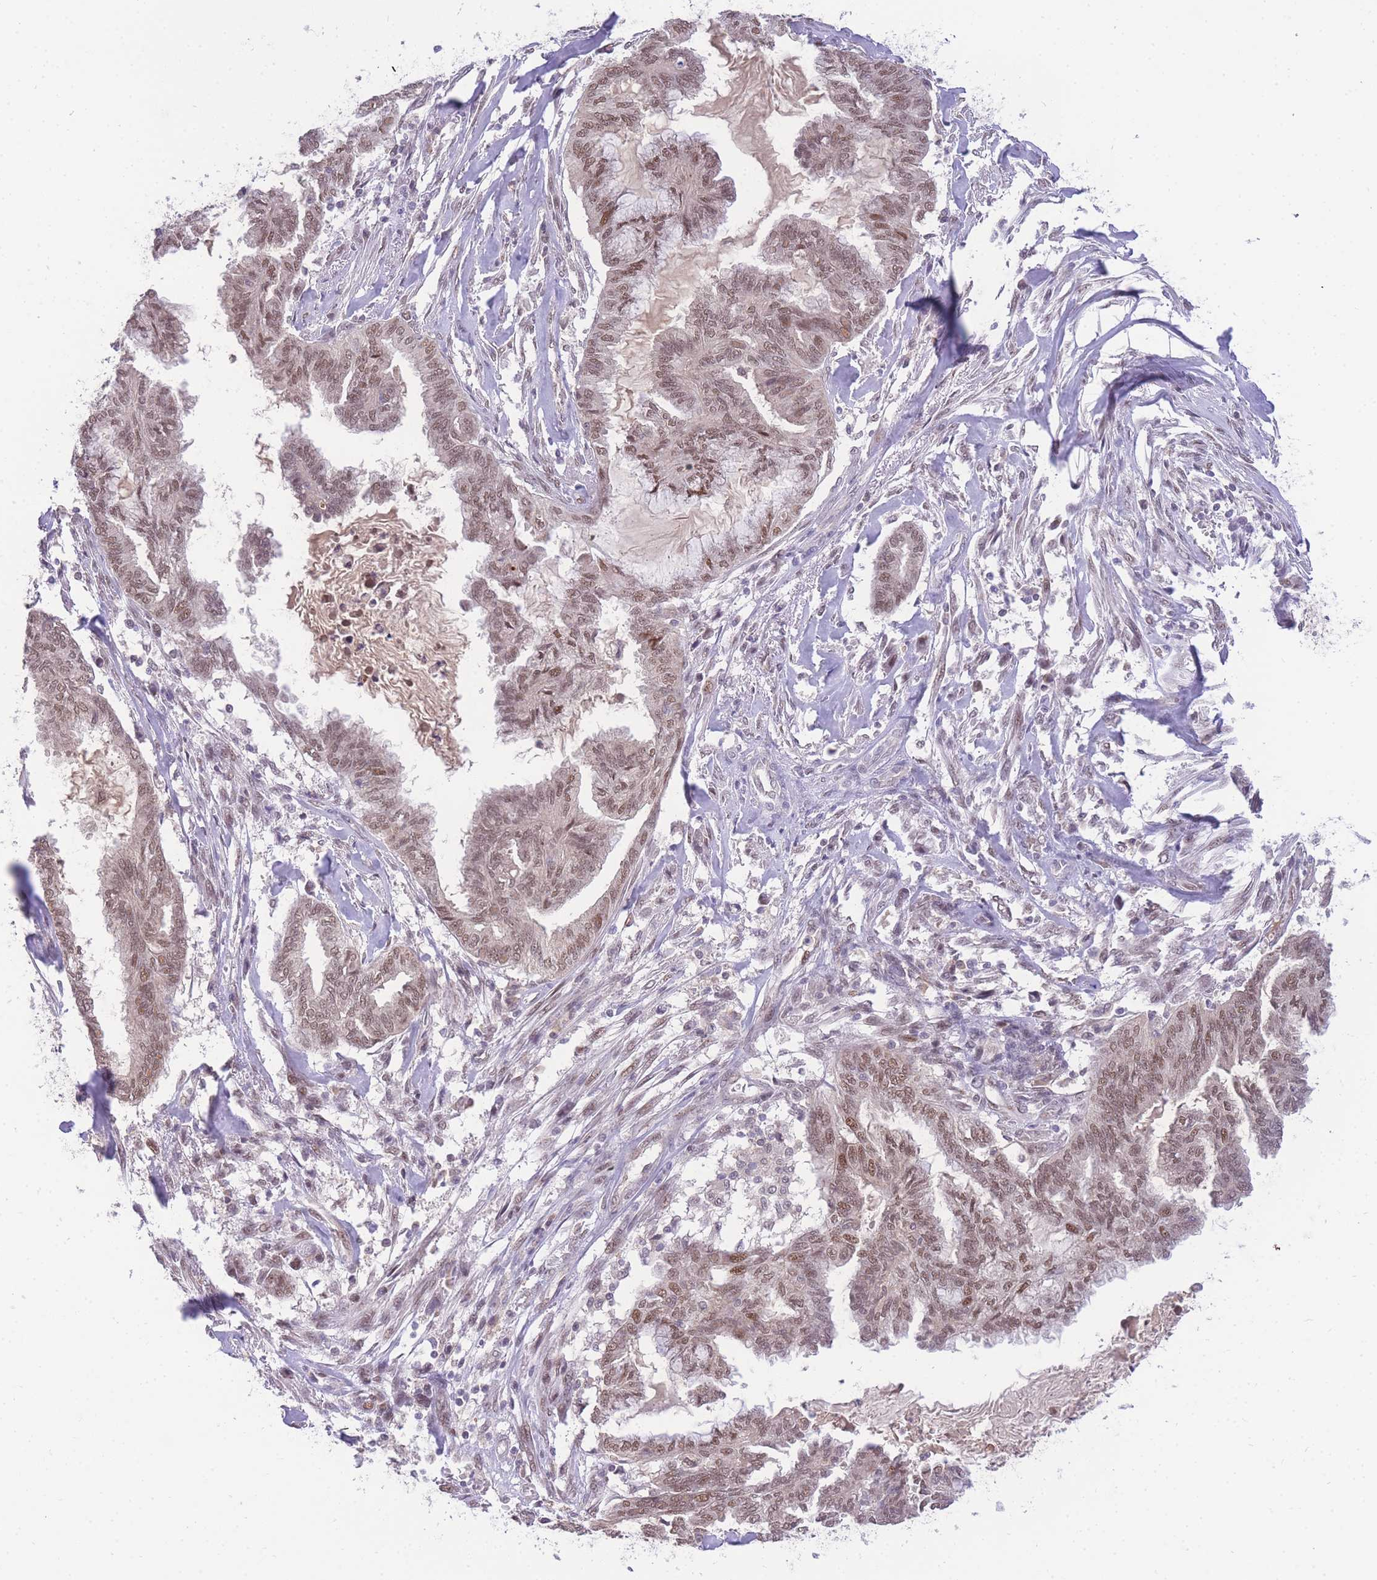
{"staining": {"intensity": "moderate", "quantity": ">75%", "location": "nuclear"}, "tissue": "endometrial cancer", "cell_type": "Tumor cells", "image_type": "cancer", "snomed": [{"axis": "morphology", "description": "Adenocarcinoma, NOS"}, {"axis": "topography", "description": "Endometrium"}], "caption": "Immunohistochemistry (IHC) micrograph of endometrial adenocarcinoma stained for a protein (brown), which reveals medium levels of moderate nuclear expression in about >75% of tumor cells.", "gene": "PUS10", "patient": {"sex": "female", "age": 86}}